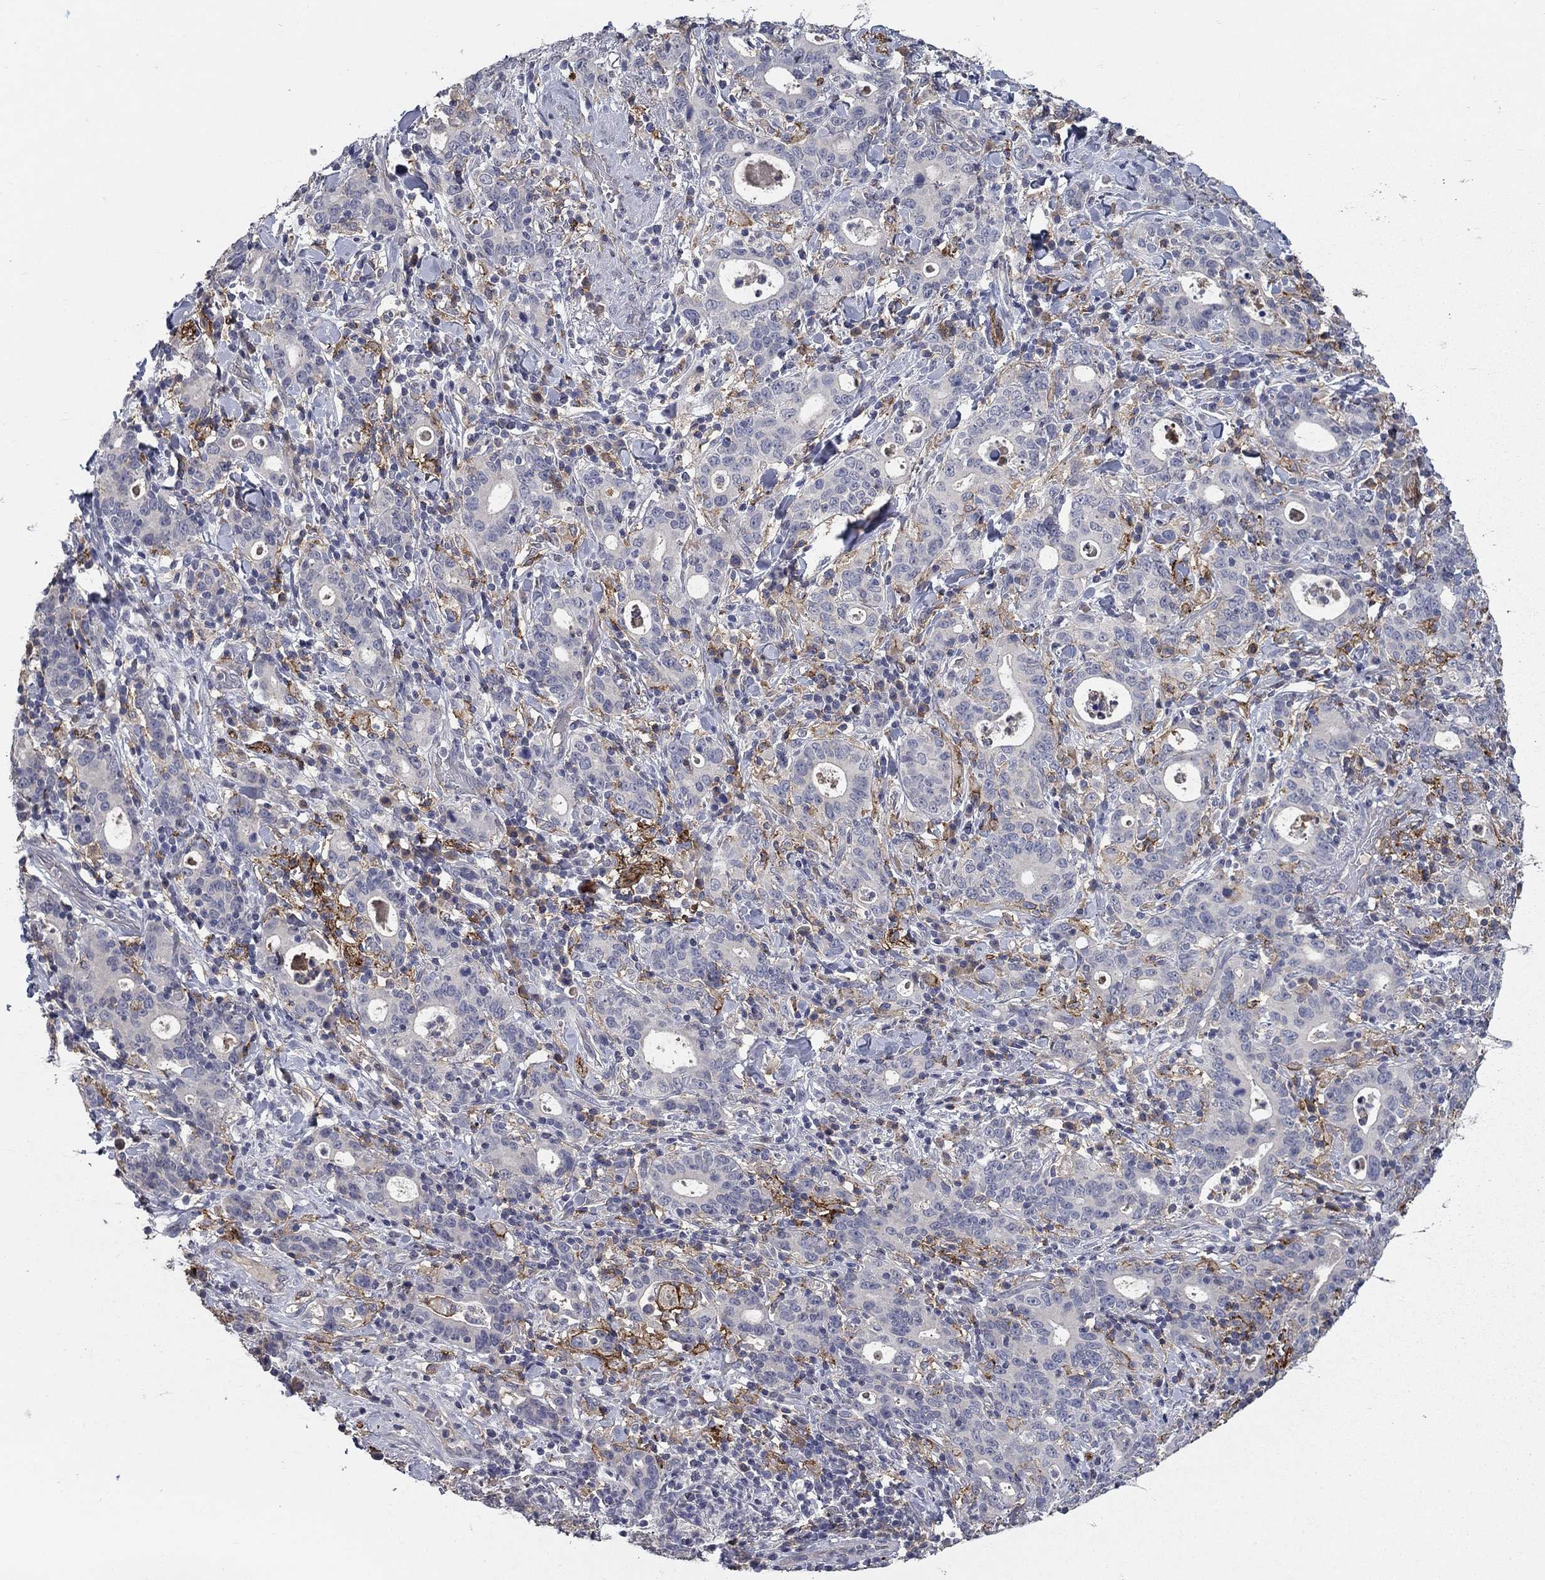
{"staining": {"intensity": "negative", "quantity": "none", "location": "none"}, "tissue": "stomach cancer", "cell_type": "Tumor cells", "image_type": "cancer", "snomed": [{"axis": "morphology", "description": "Adenocarcinoma, NOS"}, {"axis": "topography", "description": "Stomach"}], "caption": "IHC of stomach cancer (adenocarcinoma) displays no expression in tumor cells.", "gene": "CD274", "patient": {"sex": "male", "age": 79}}